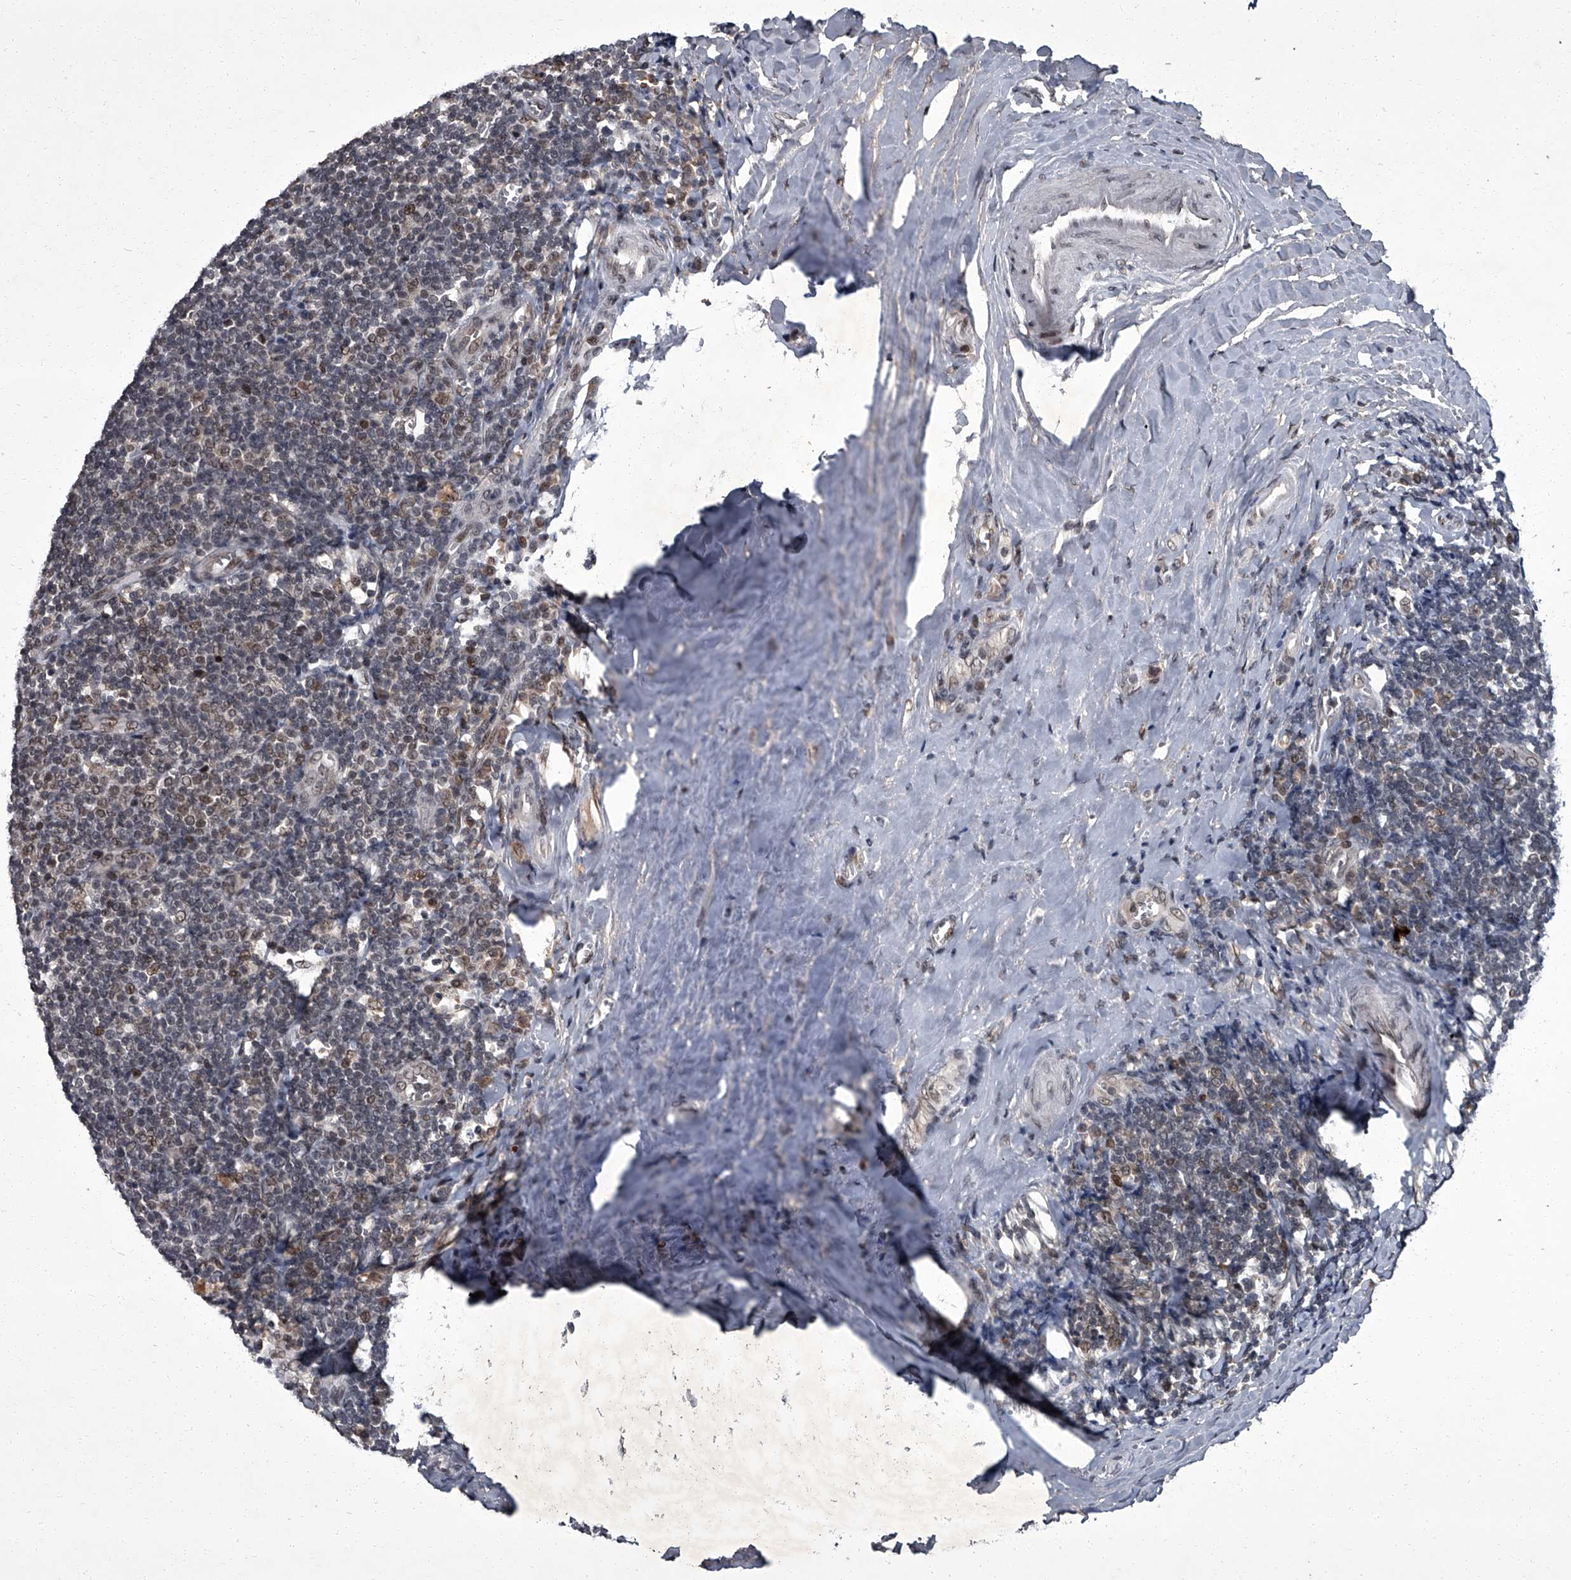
{"staining": {"intensity": "weak", "quantity": "25%-75%", "location": "nuclear"}, "tissue": "tonsil", "cell_type": "Germinal center cells", "image_type": "normal", "snomed": [{"axis": "morphology", "description": "Normal tissue, NOS"}, {"axis": "topography", "description": "Tonsil"}], "caption": "Immunohistochemistry image of benign tonsil stained for a protein (brown), which demonstrates low levels of weak nuclear staining in approximately 25%-75% of germinal center cells.", "gene": "ZNF518B", "patient": {"sex": "male", "age": 27}}